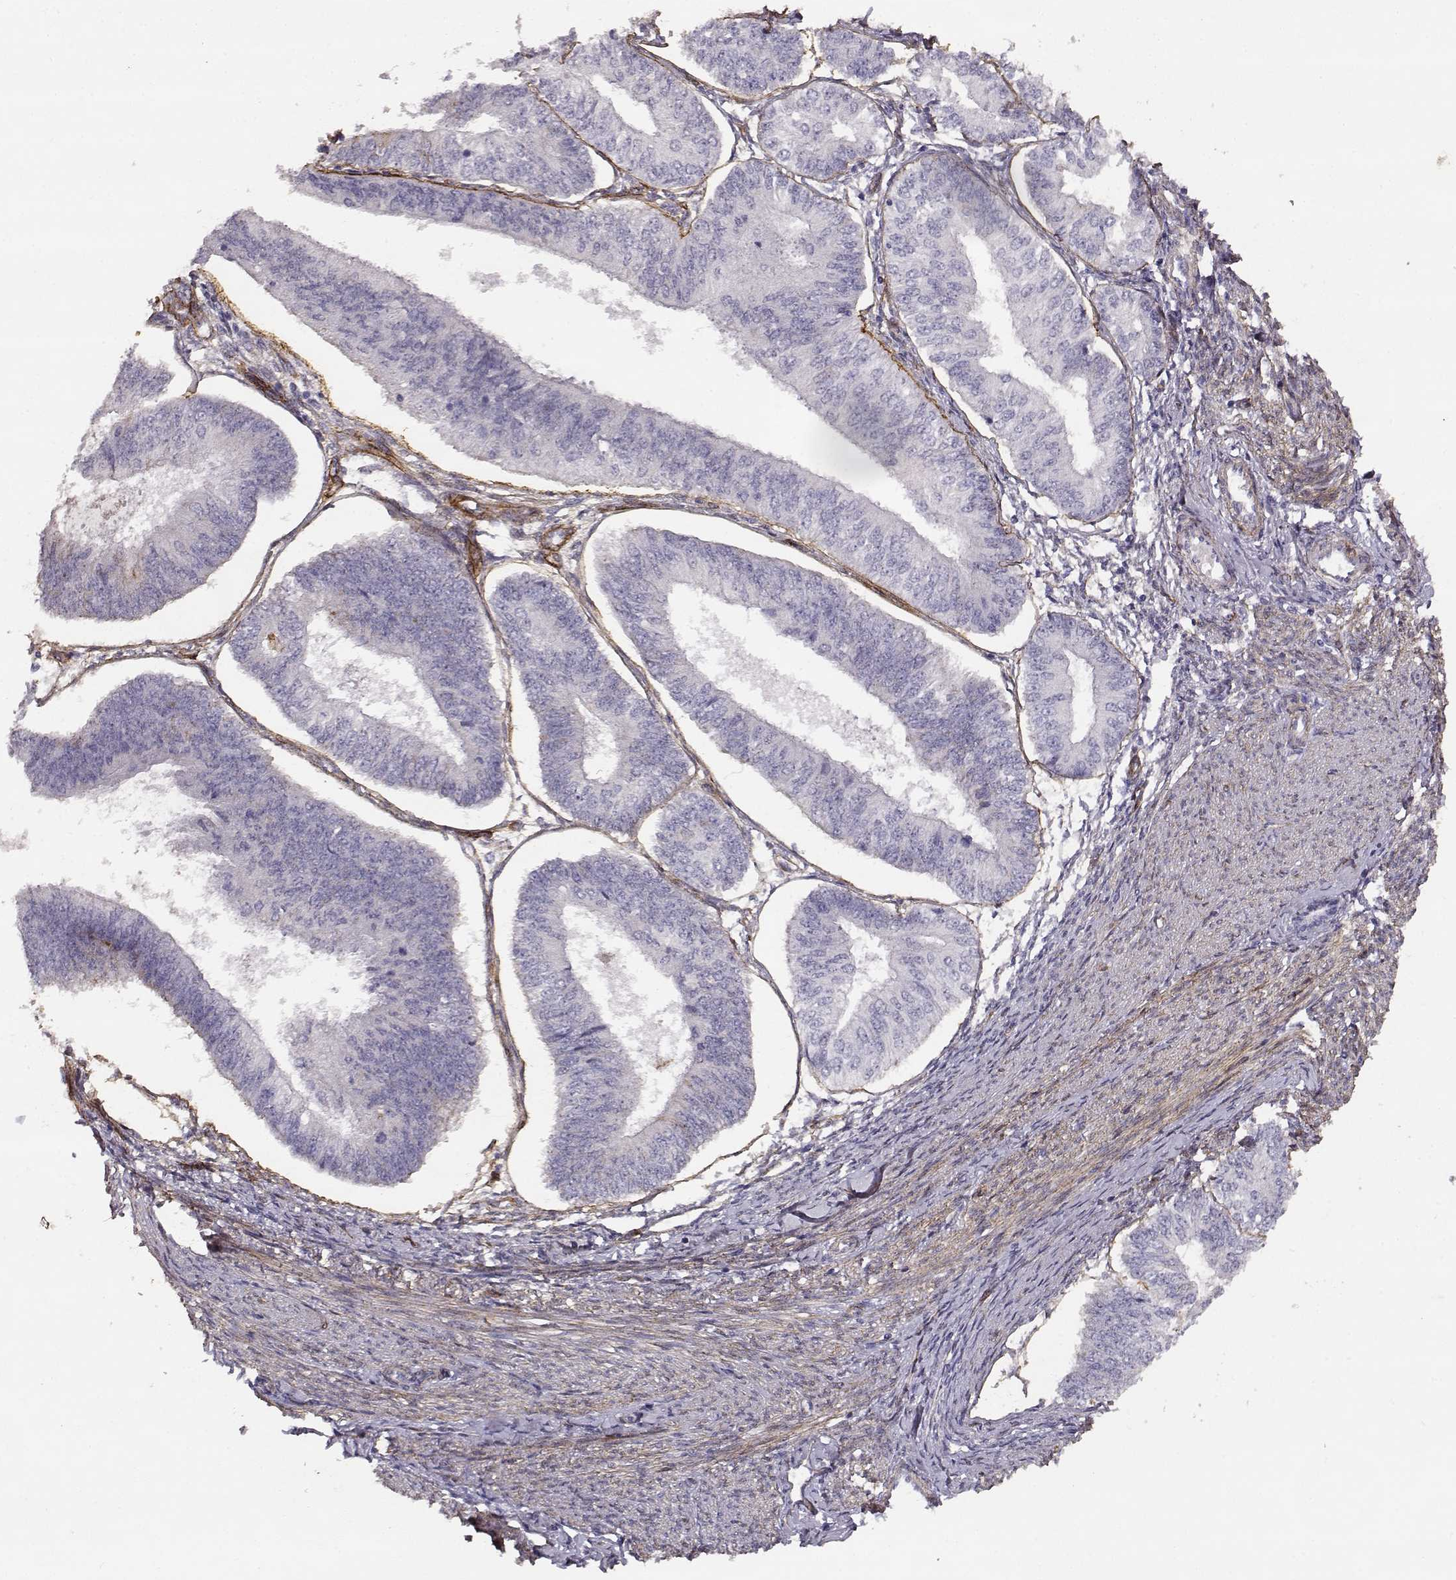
{"staining": {"intensity": "negative", "quantity": "none", "location": "none"}, "tissue": "endometrial cancer", "cell_type": "Tumor cells", "image_type": "cancer", "snomed": [{"axis": "morphology", "description": "Adenocarcinoma, NOS"}, {"axis": "topography", "description": "Endometrium"}], "caption": "Tumor cells are negative for brown protein staining in adenocarcinoma (endometrial).", "gene": "LAMC1", "patient": {"sex": "female", "age": 58}}